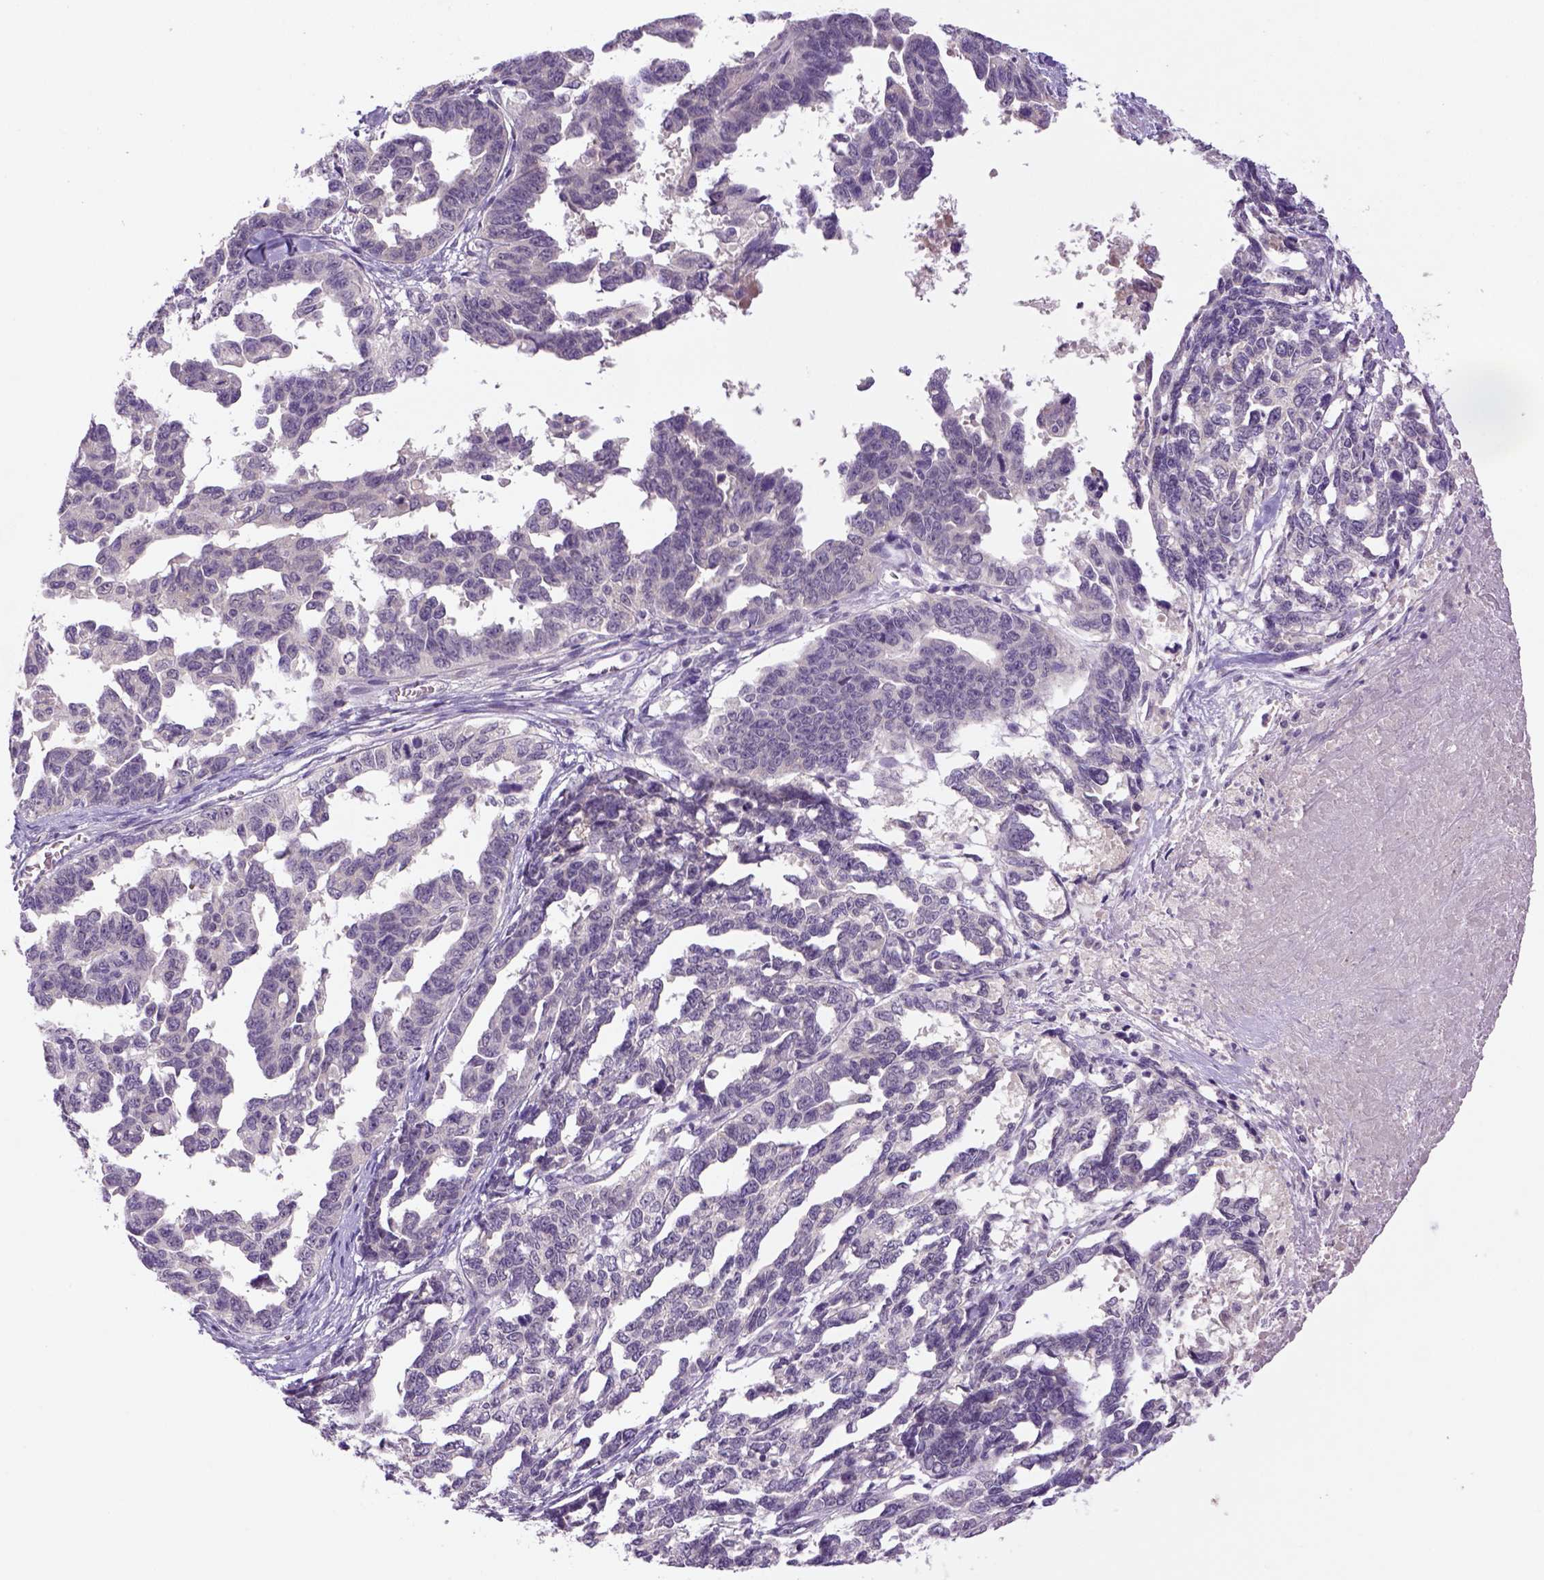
{"staining": {"intensity": "negative", "quantity": "none", "location": "none"}, "tissue": "ovarian cancer", "cell_type": "Tumor cells", "image_type": "cancer", "snomed": [{"axis": "morphology", "description": "Cystadenocarcinoma, serous, NOS"}, {"axis": "topography", "description": "Ovary"}], "caption": "The histopathology image exhibits no staining of tumor cells in ovarian cancer (serous cystadenocarcinoma).", "gene": "NLGN2", "patient": {"sex": "female", "age": 69}}